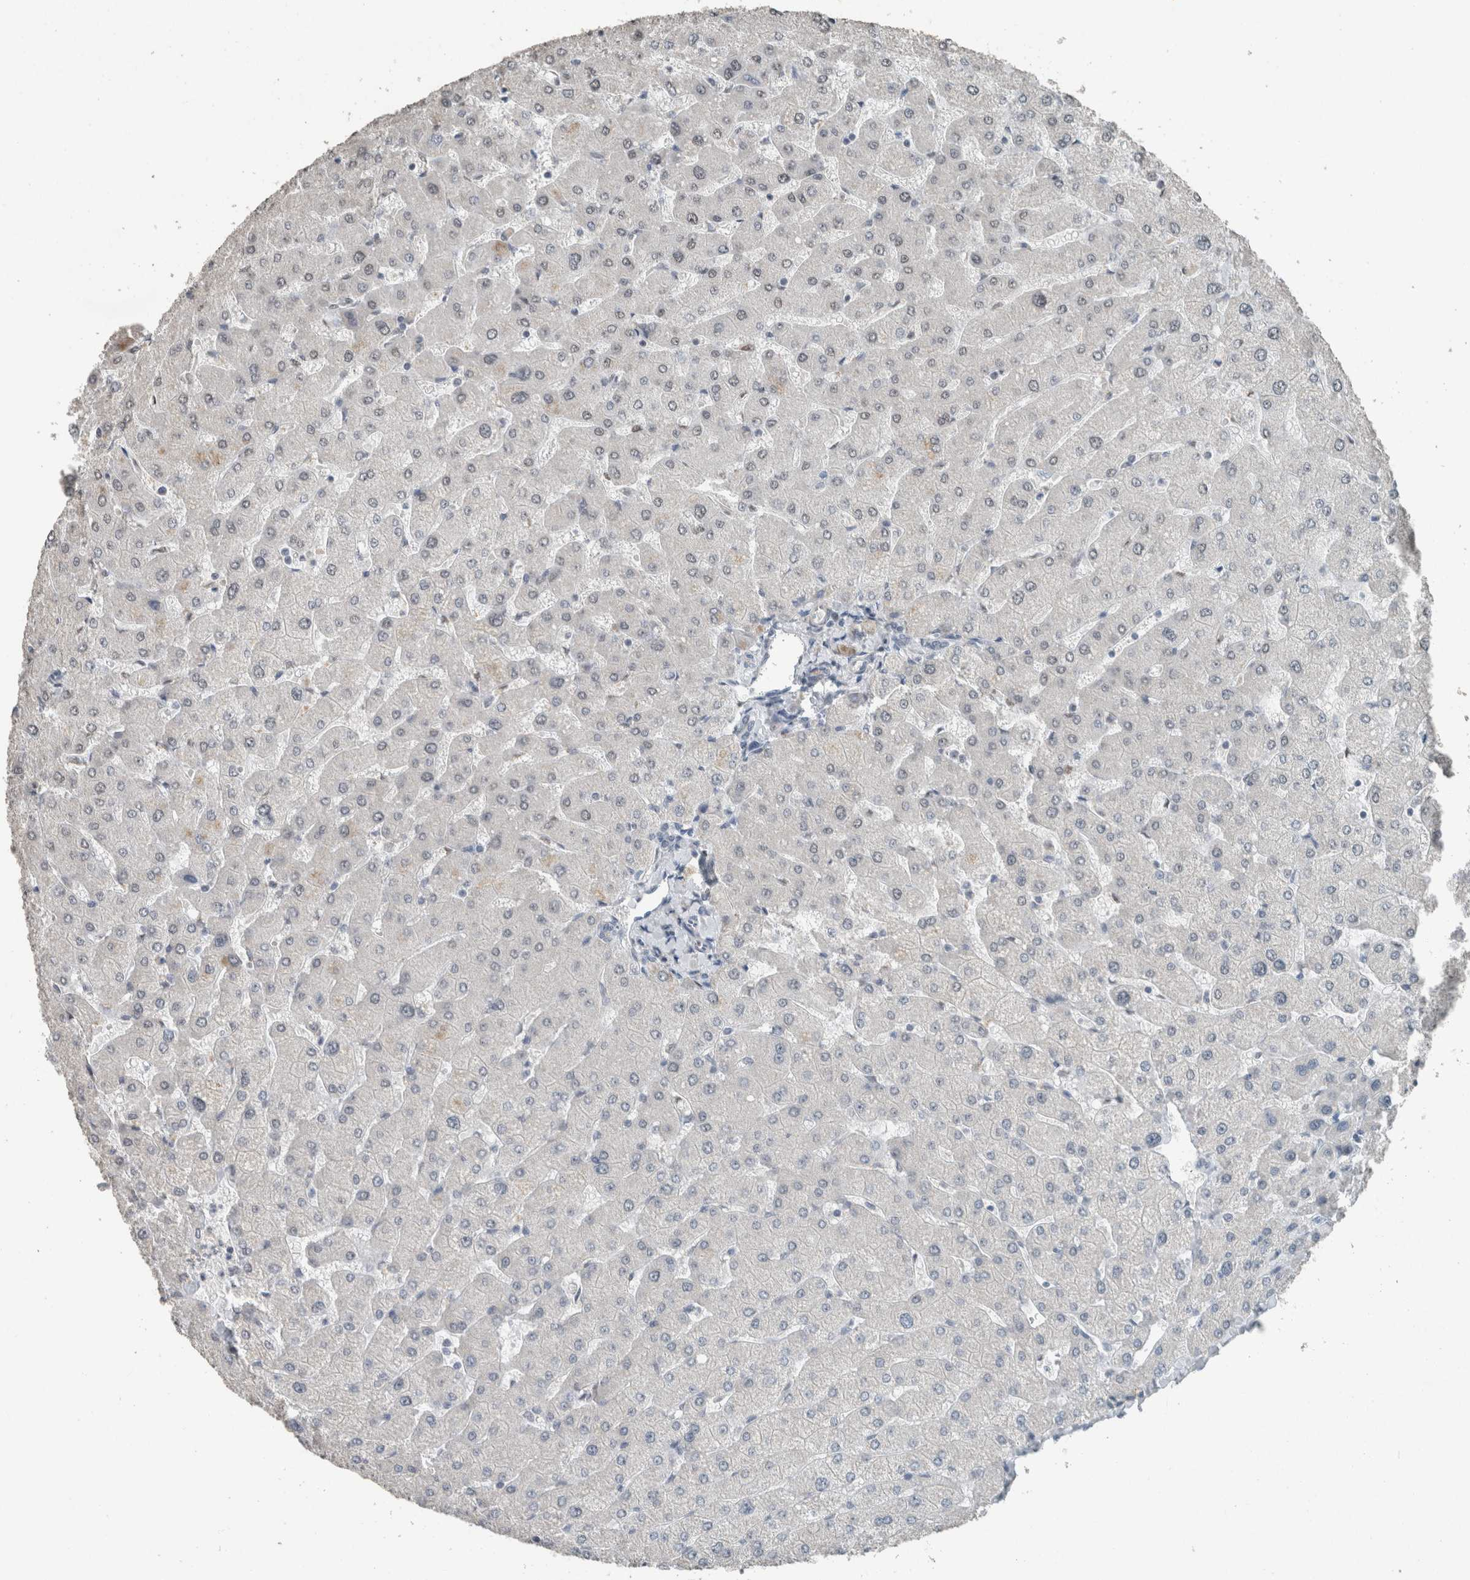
{"staining": {"intensity": "negative", "quantity": "none", "location": "none"}, "tissue": "liver", "cell_type": "Cholangiocytes", "image_type": "normal", "snomed": [{"axis": "morphology", "description": "Normal tissue, NOS"}, {"axis": "topography", "description": "Liver"}], "caption": "High power microscopy micrograph of an immunohistochemistry (IHC) micrograph of normal liver, revealing no significant positivity in cholangiocytes. (DAB immunohistochemistry, high magnification).", "gene": "ACVR2B", "patient": {"sex": "male", "age": 55}}